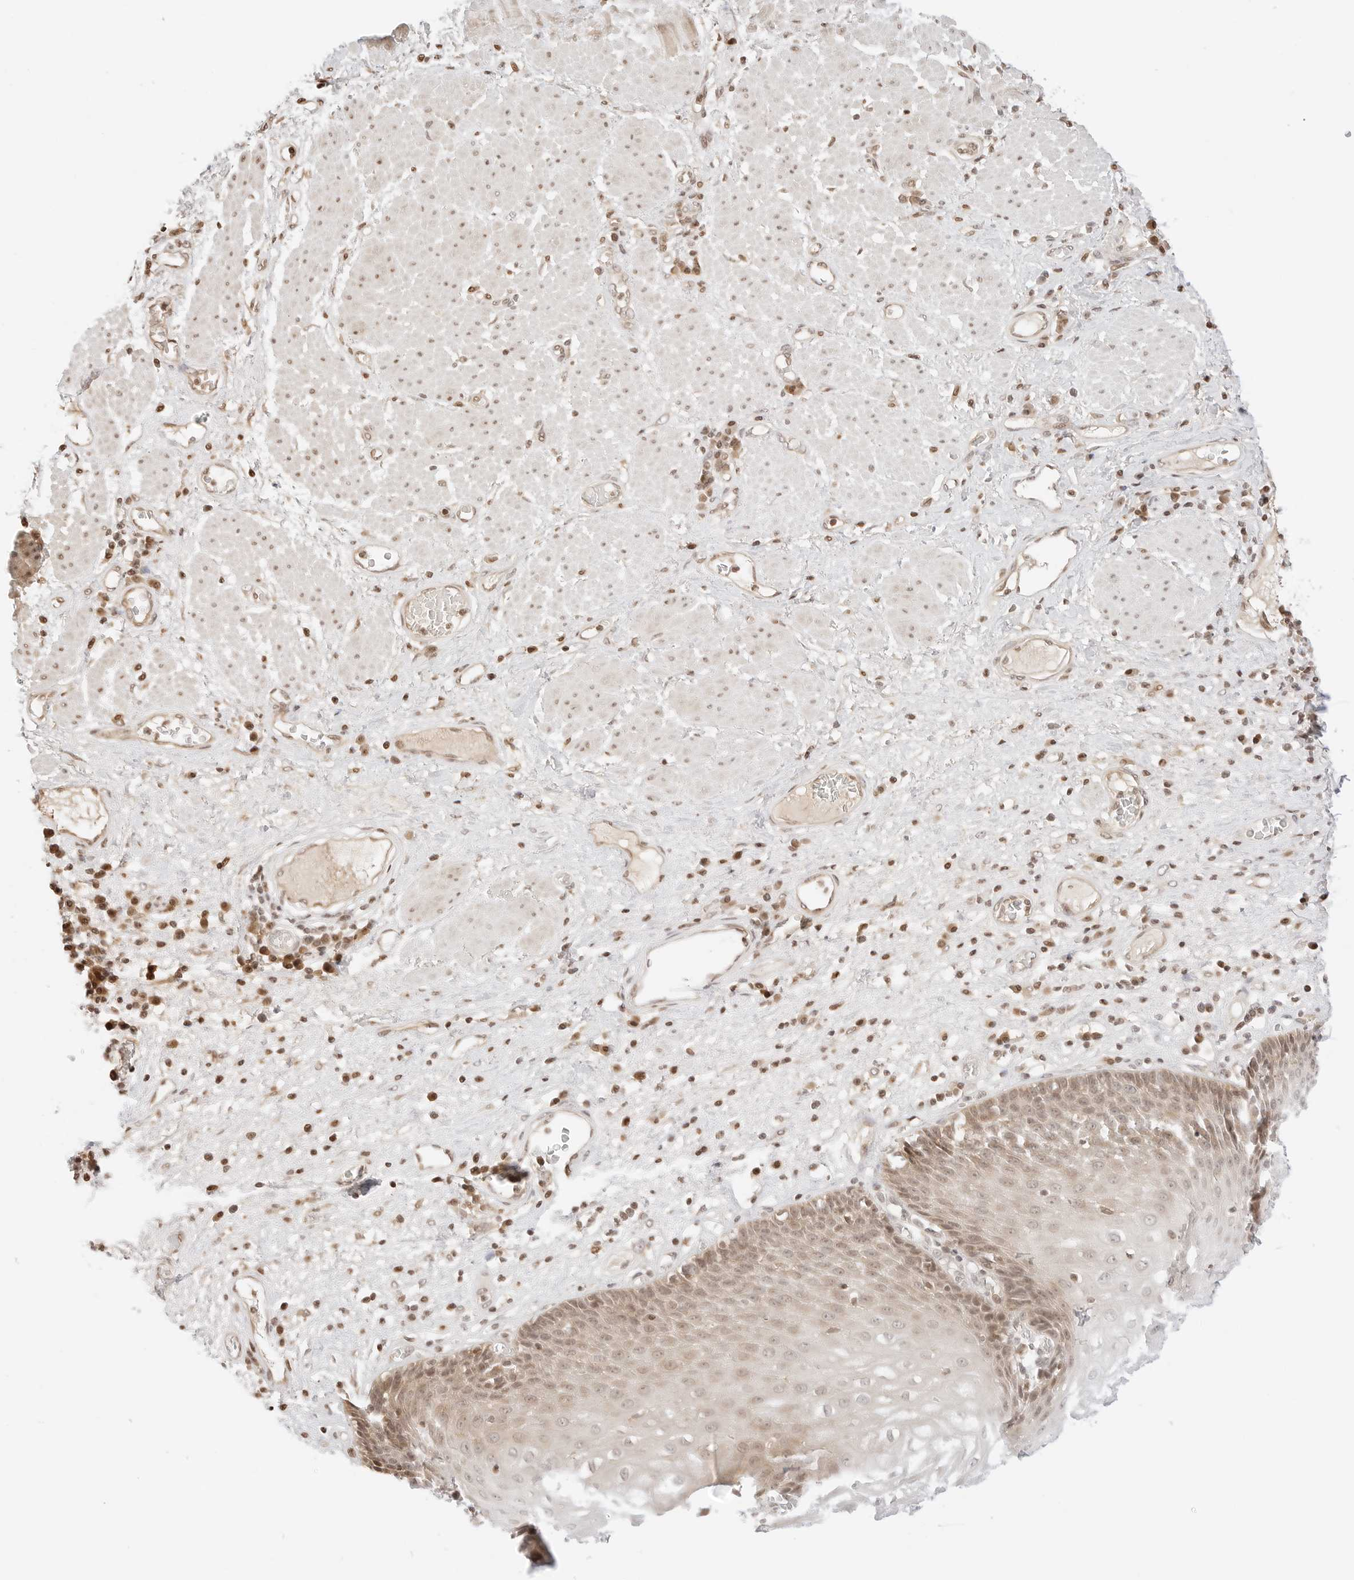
{"staining": {"intensity": "weak", "quantity": ">75%", "location": "cytoplasmic/membranous,nuclear"}, "tissue": "esophagus", "cell_type": "Squamous epithelial cells", "image_type": "normal", "snomed": [{"axis": "morphology", "description": "Normal tissue, NOS"}, {"axis": "morphology", "description": "Adenocarcinoma, NOS"}, {"axis": "topography", "description": "Esophagus"}], "caption": "This image reveals immunohistochemistry staining of normal esophagus, with low weak cytoplasmic/membranous,nuclear staining in about >75% of squamous epithelial cells.", "gene": "RPS6KL1", "patient": {"sex": "male", "age": 62}}